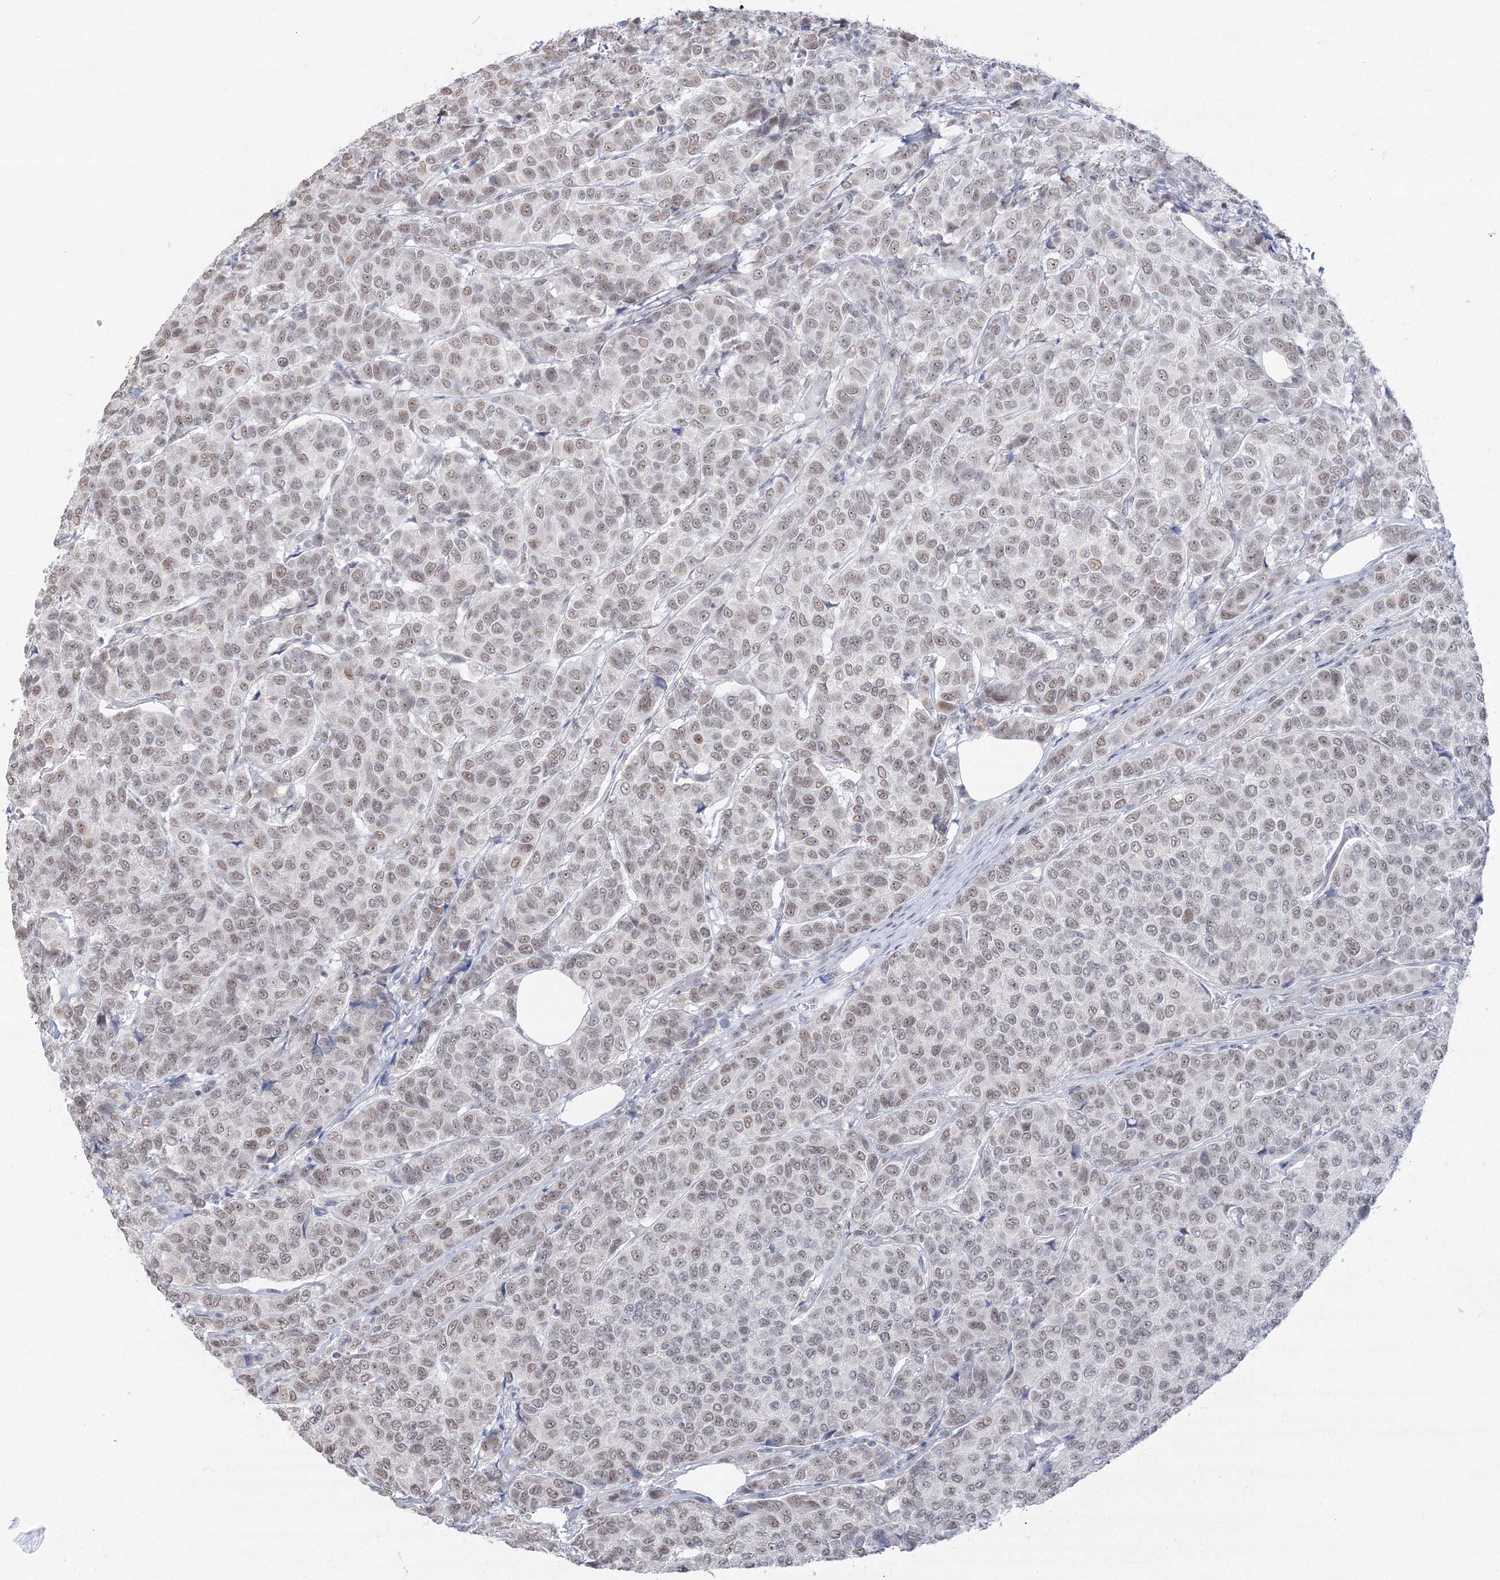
{"staining": {"intensity": "weak", "quantity": ">75%", "location": "nuclear"}, "tissue": "breast cancer", "cell_type": "Tumor cells", "image_type": "cancer", "snomed": [{"axis": "morphology", "description": "Duct carcinoma"}, {"axis": "topography", "description": "Breast"}], "caption": "About >75% of tumor cells in human breast cancer (intraductal carcinoma) exhibit weak nuclear protein positivity as visualized by brown immunohistochemical staining.", "gene": "PPP4R2", "patient": {"sex": "female", "age": 55}}